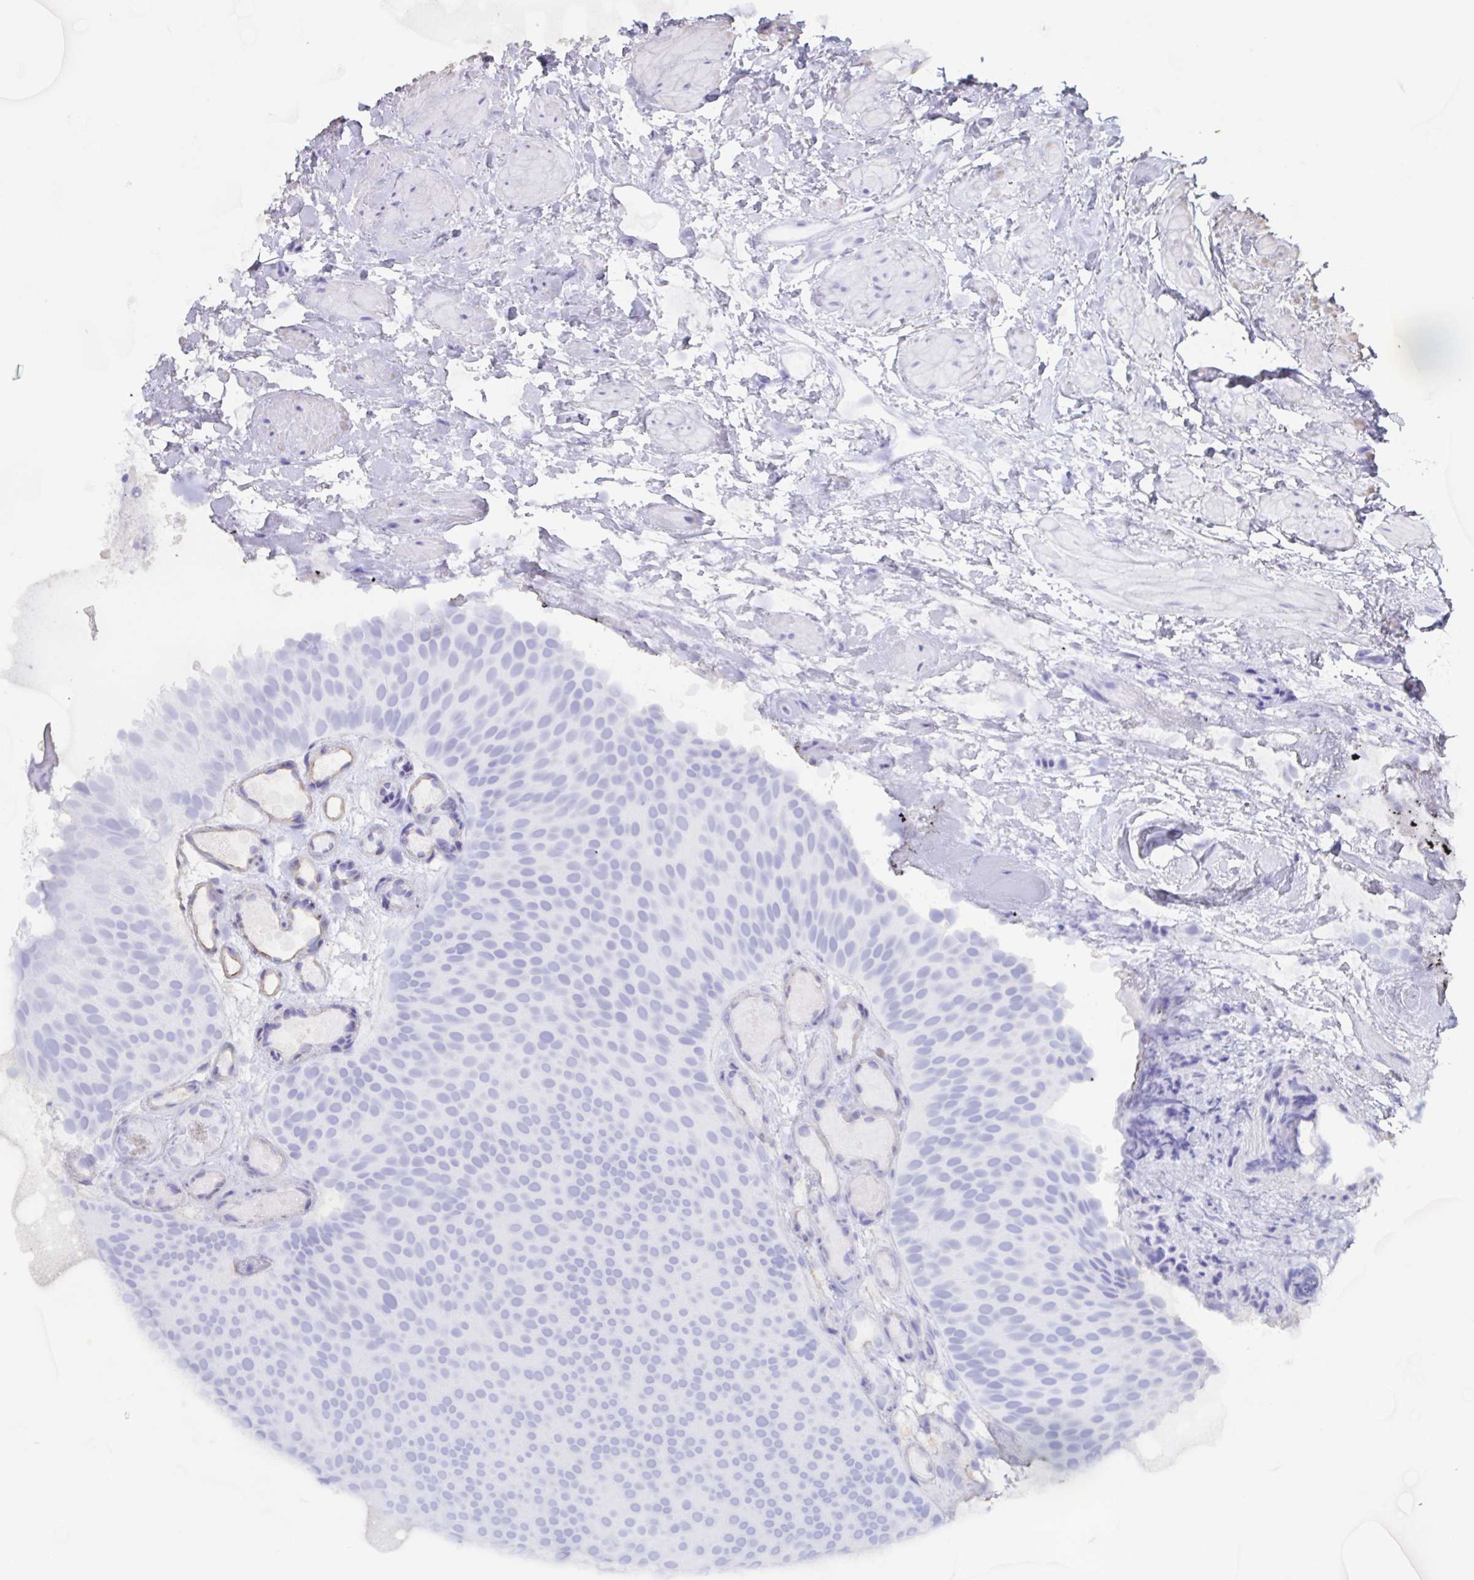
{"staining": {"intensity": "negative", "quantity": "none", "location": "none"}, "tissue": "urothelial cancer", "cell_type": "Tumor cells", "image_type": "cancer", "snomed": [{"axis": "morphology", "description": "Urothelial carcinoma, Low grade"}, {"axis": "topography", "description": "Urinary bladder"}], "caption": "The immunohistochemistry micrograph has no significant staining in tumor cells of urothelial carcinoma (low-grade) tissue.", "gene": "AGFG2", "patient": {"sex": "male", "age": 78}}